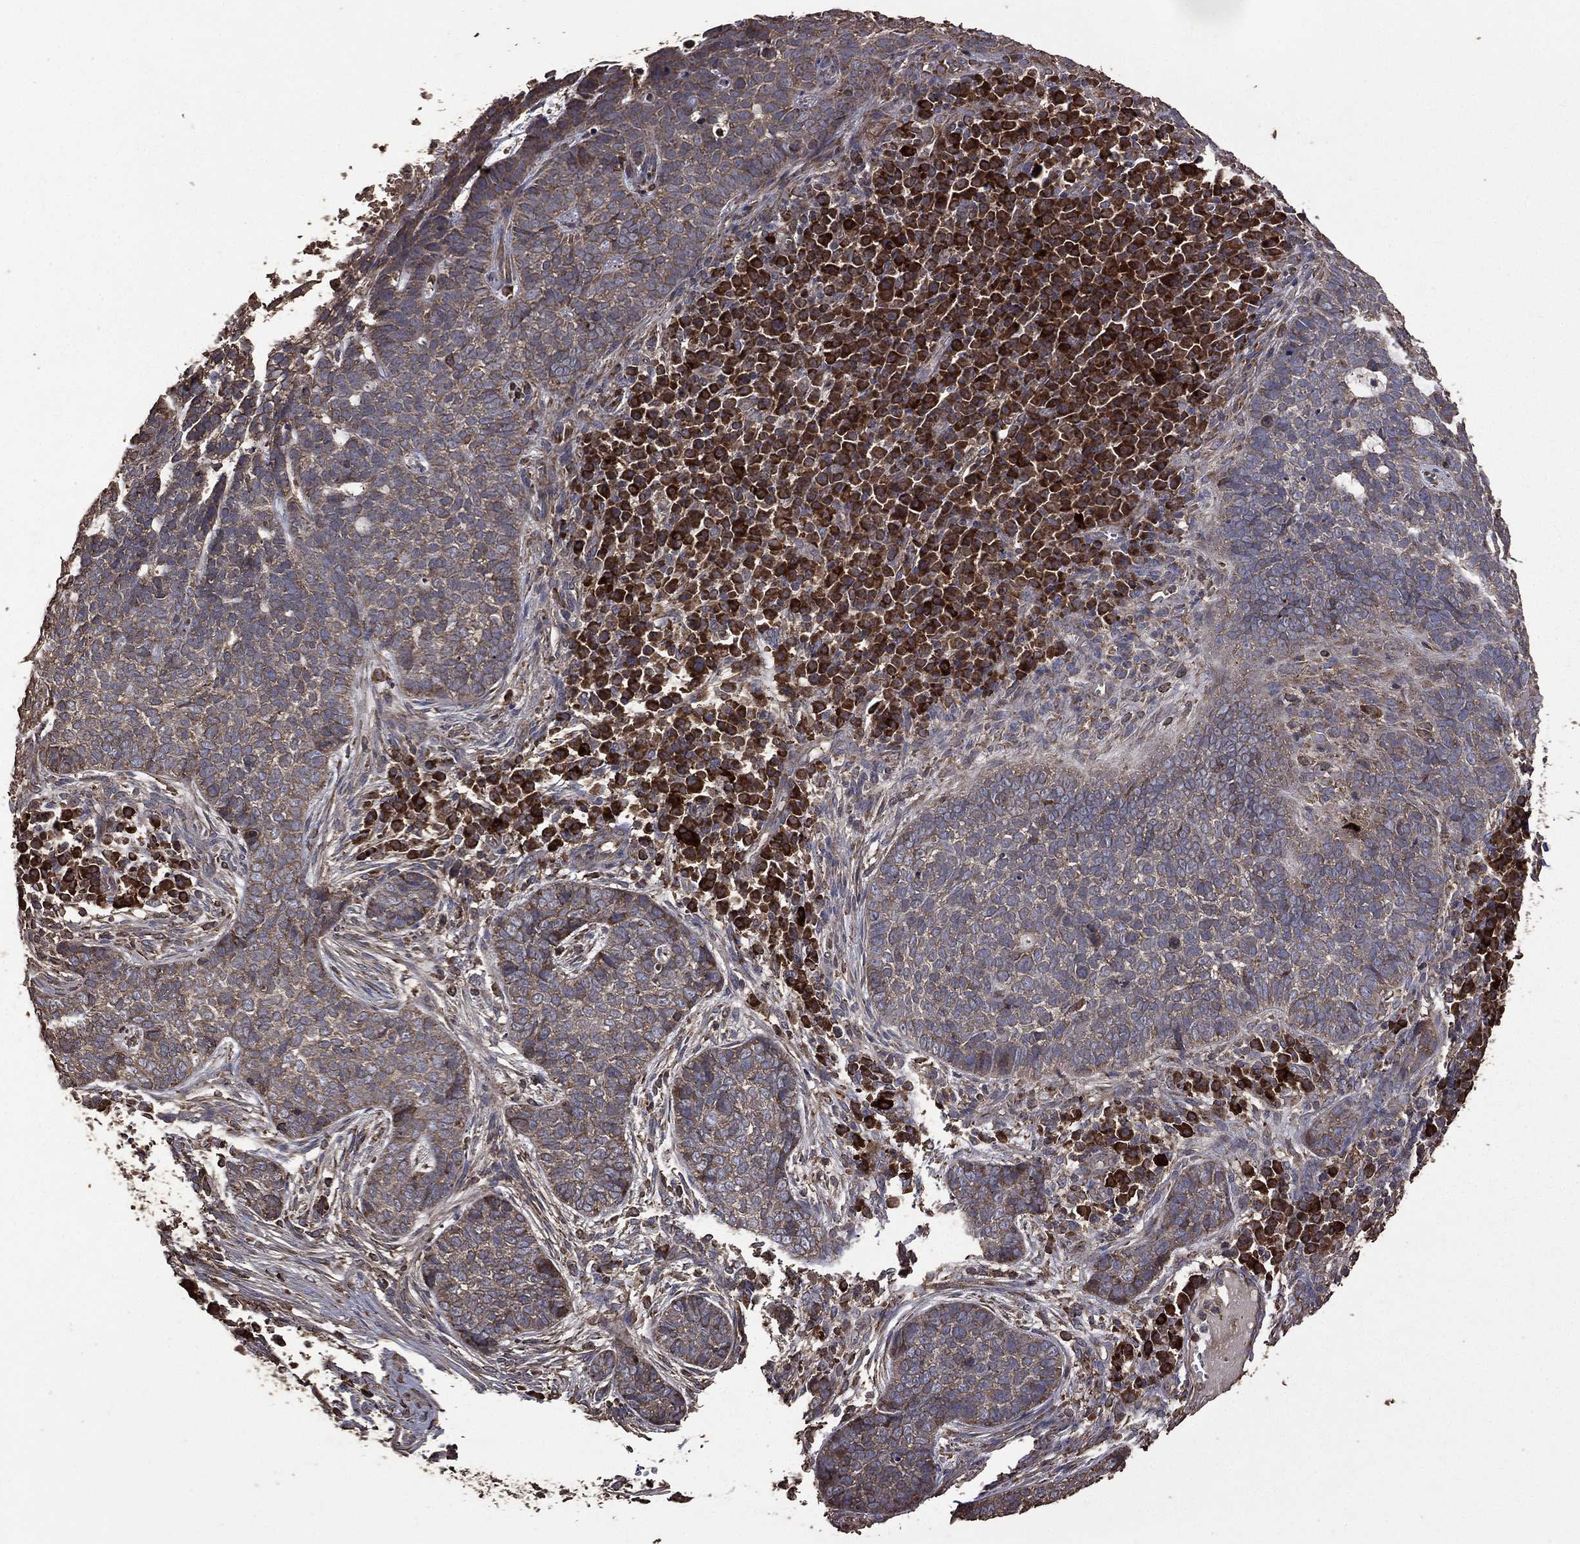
{"staining": {"intensity": "moderate", "quantity": "<25%", "location": "cytoplasmic/membranous"}, "tissue": "skin cancer", "cell_type": "Tumor cells", "image_type": "cancer", "snomed": [{"axis": "morphology", "description": "Basal cell carcinoma"}, {"axis": "topography", "description": "Skin"}], "caption": "Immunohistochemistry histopathology image of human skin cancer stained for a protein (brown), which exhibits low levels of moderate cytoplasmic/membranous expression in about <25% of tumor cells.", "gene": "METTL27", "patient": {"sex": "female", "age": 69}}